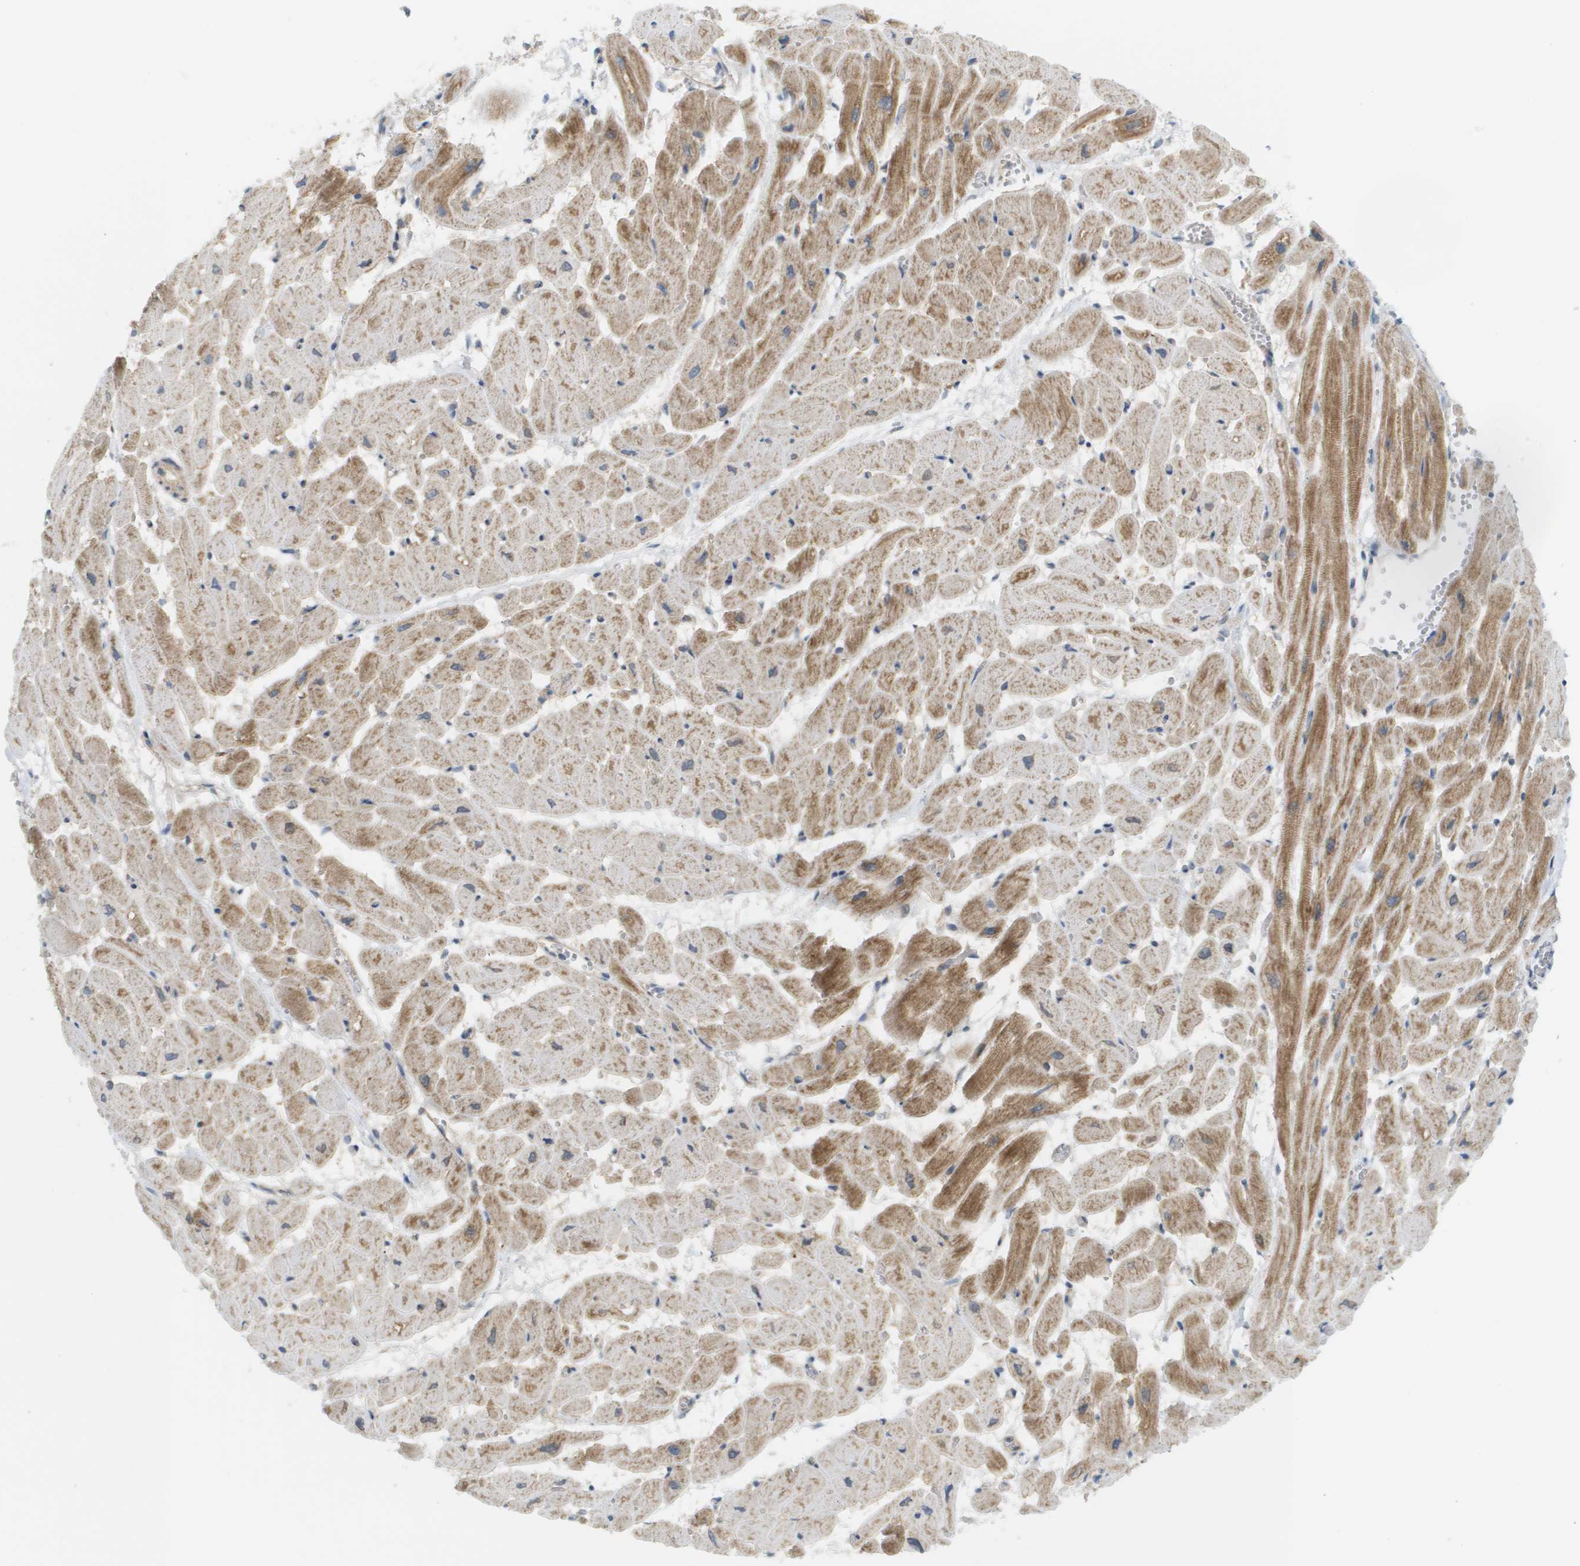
{"staining": {"intensity": "moderate", "quantity": ">75%", "location": "cytoplasmic/membranous"}, "tissue": "heart muscle", "cell_type": "Cardiomyocytes", "image_type": "normal", "snomed": [{"axis": "morphology", "description": "Normal tissue, NOS"}, {"axis": "topography", "description": "Heart"}], "caption": "IHC (DAB (3,3'-diaminobenzidine)) staining of normal heart muscle shows moderate cytoplasmic/membranous protein expression in about >75% of cardiomyocytes.", "gene": "PROC", "patient": {"sex": "male", "age": 45}}